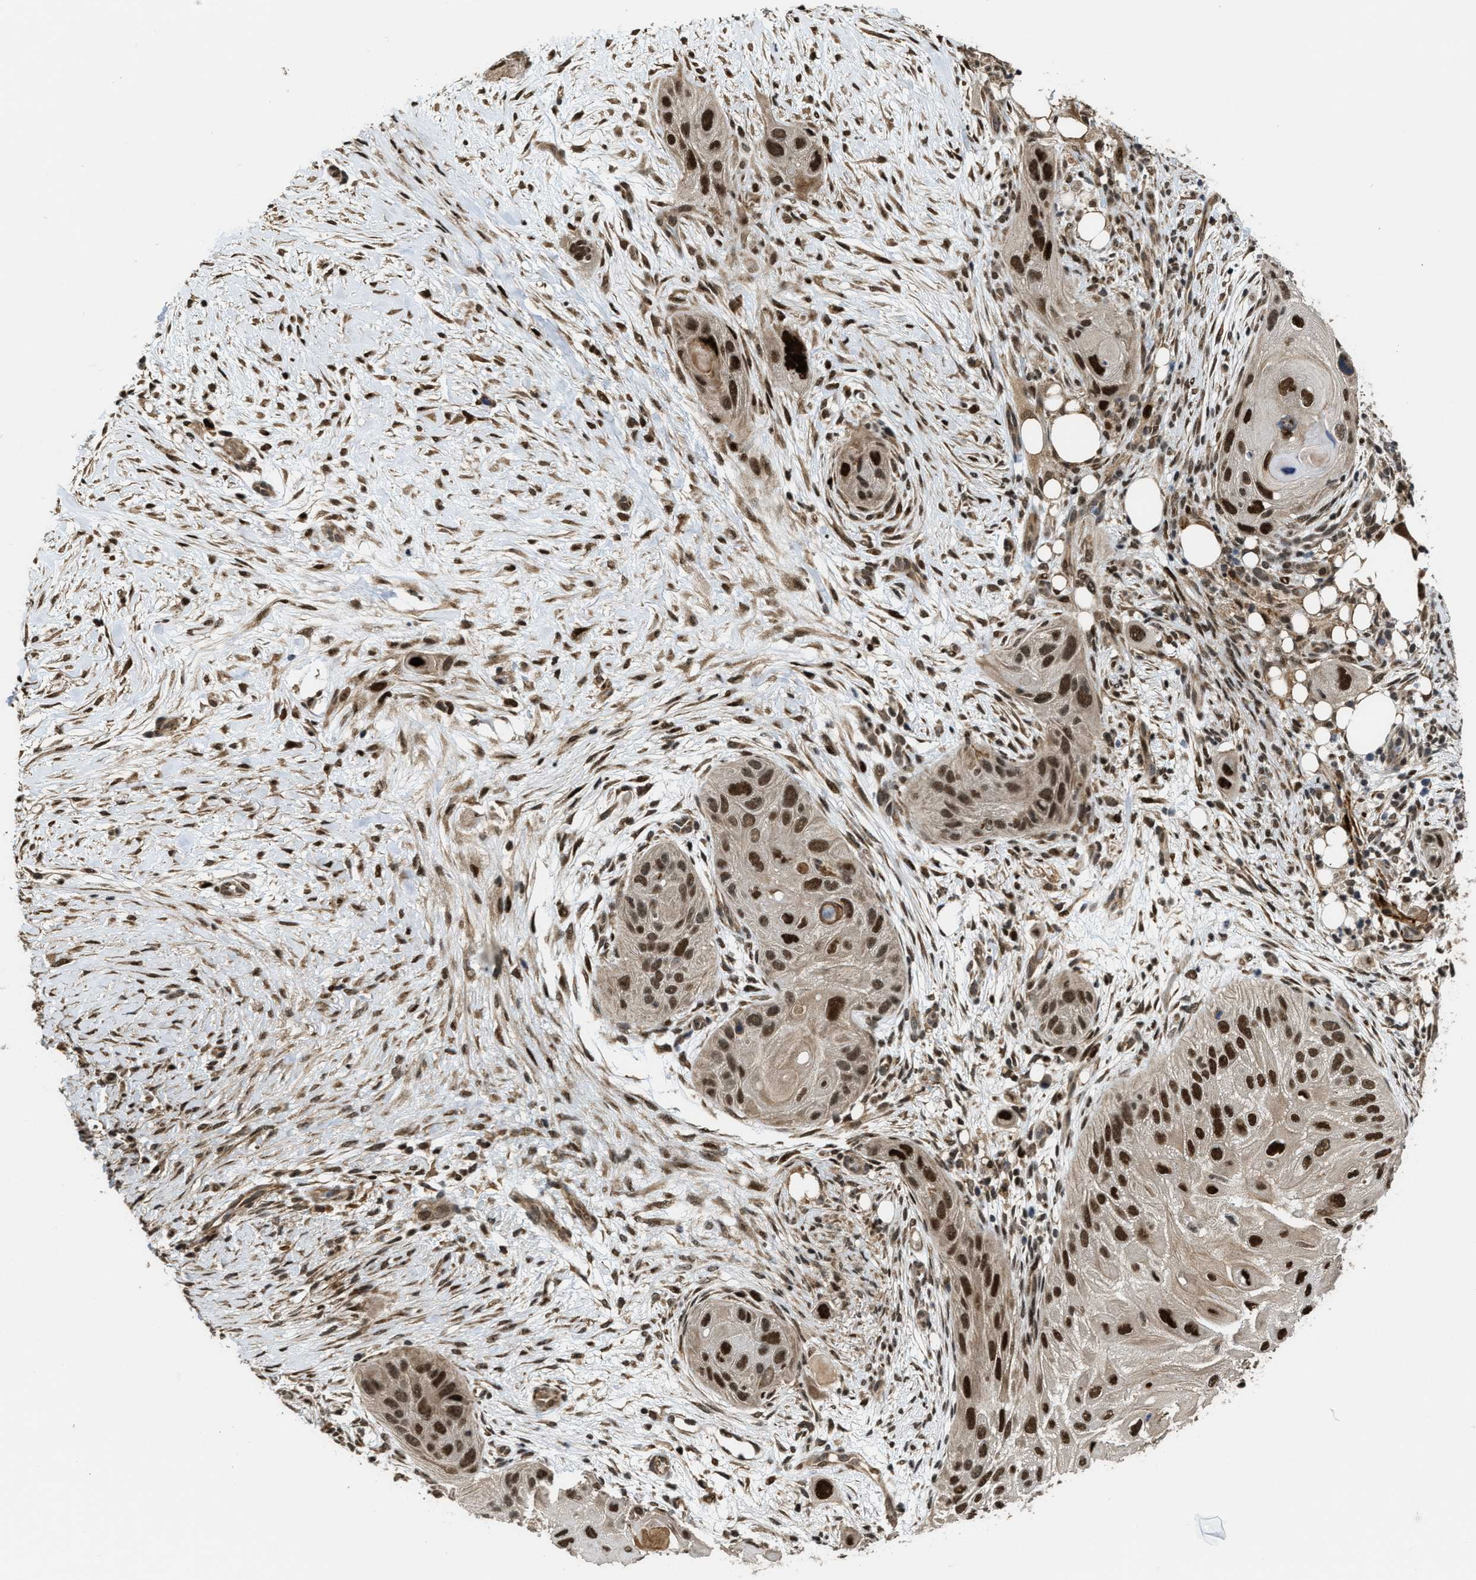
{"staining": {"intensity": "strong", "quantity": ">75%", "location": "cytoplasmic/membranous,nuclear"}, "tissue": "skin cancer", "cell_type": "Tumor cells", "image_type": "cancer", "snomed": [{"axis": "morphology", "description": "Squamous cell carcinoma, NOS"}, {"axis": "topography", "description": "Skin"}], "caption": "An immunohistochemistry micrograph of tumor tissue is shown. Protein staining in brown highlights strong cytoplasmic/membranous and nuclear positivity in squamous cell carcinoma (skin) within tumor cells.", "gene": "ZNF250", "patient": {"sex": "female", "age": 77}}